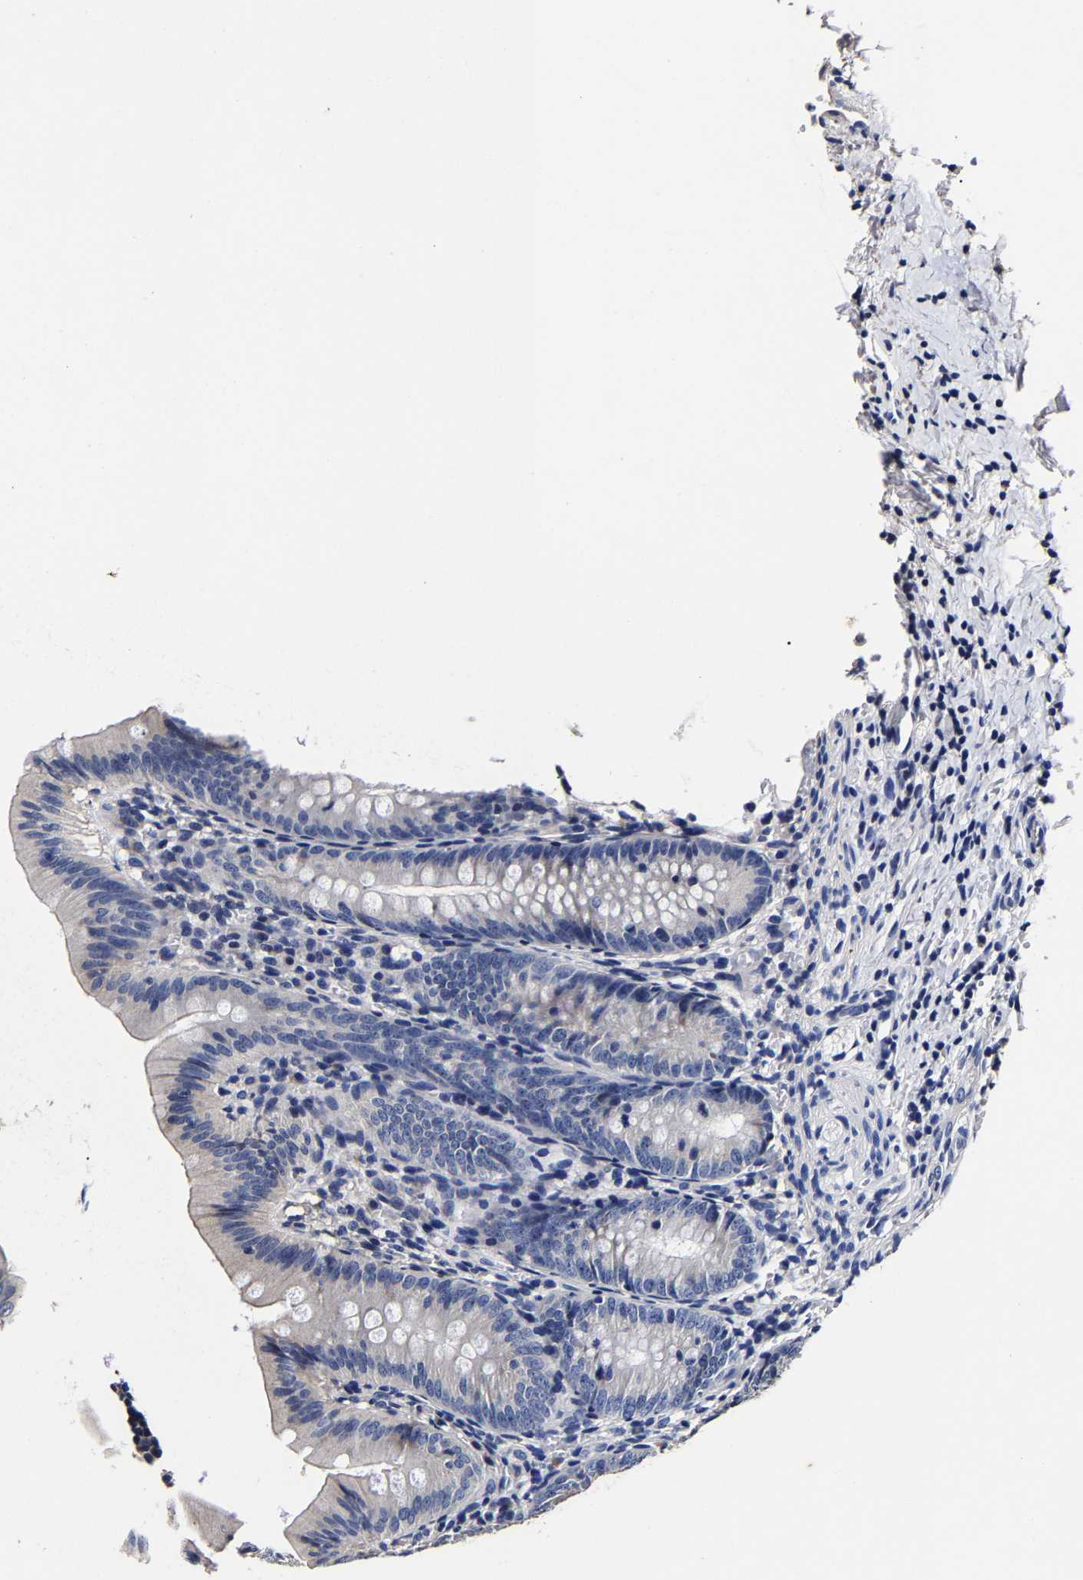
{"staining": {"intensity": "negative", "quantity": "none", "location": "none"}, "tissue": "appendix", "cell_type": "Glandular cells", "image_type": "normal", "snomed": [{"axis": "morphology", "description": "Normal tissue, NOS"}, {"axis": "topography", "description": "Appendix"}], "caption": "There is no significant positivity in glandular cells of appendix. Brightfield microscopy of IHC stained with DAB (brown) and hematoxylin (blue), captured at high magnification.", "gene": "AKAP4", "patient": {"sex": "male", "age": 1}}